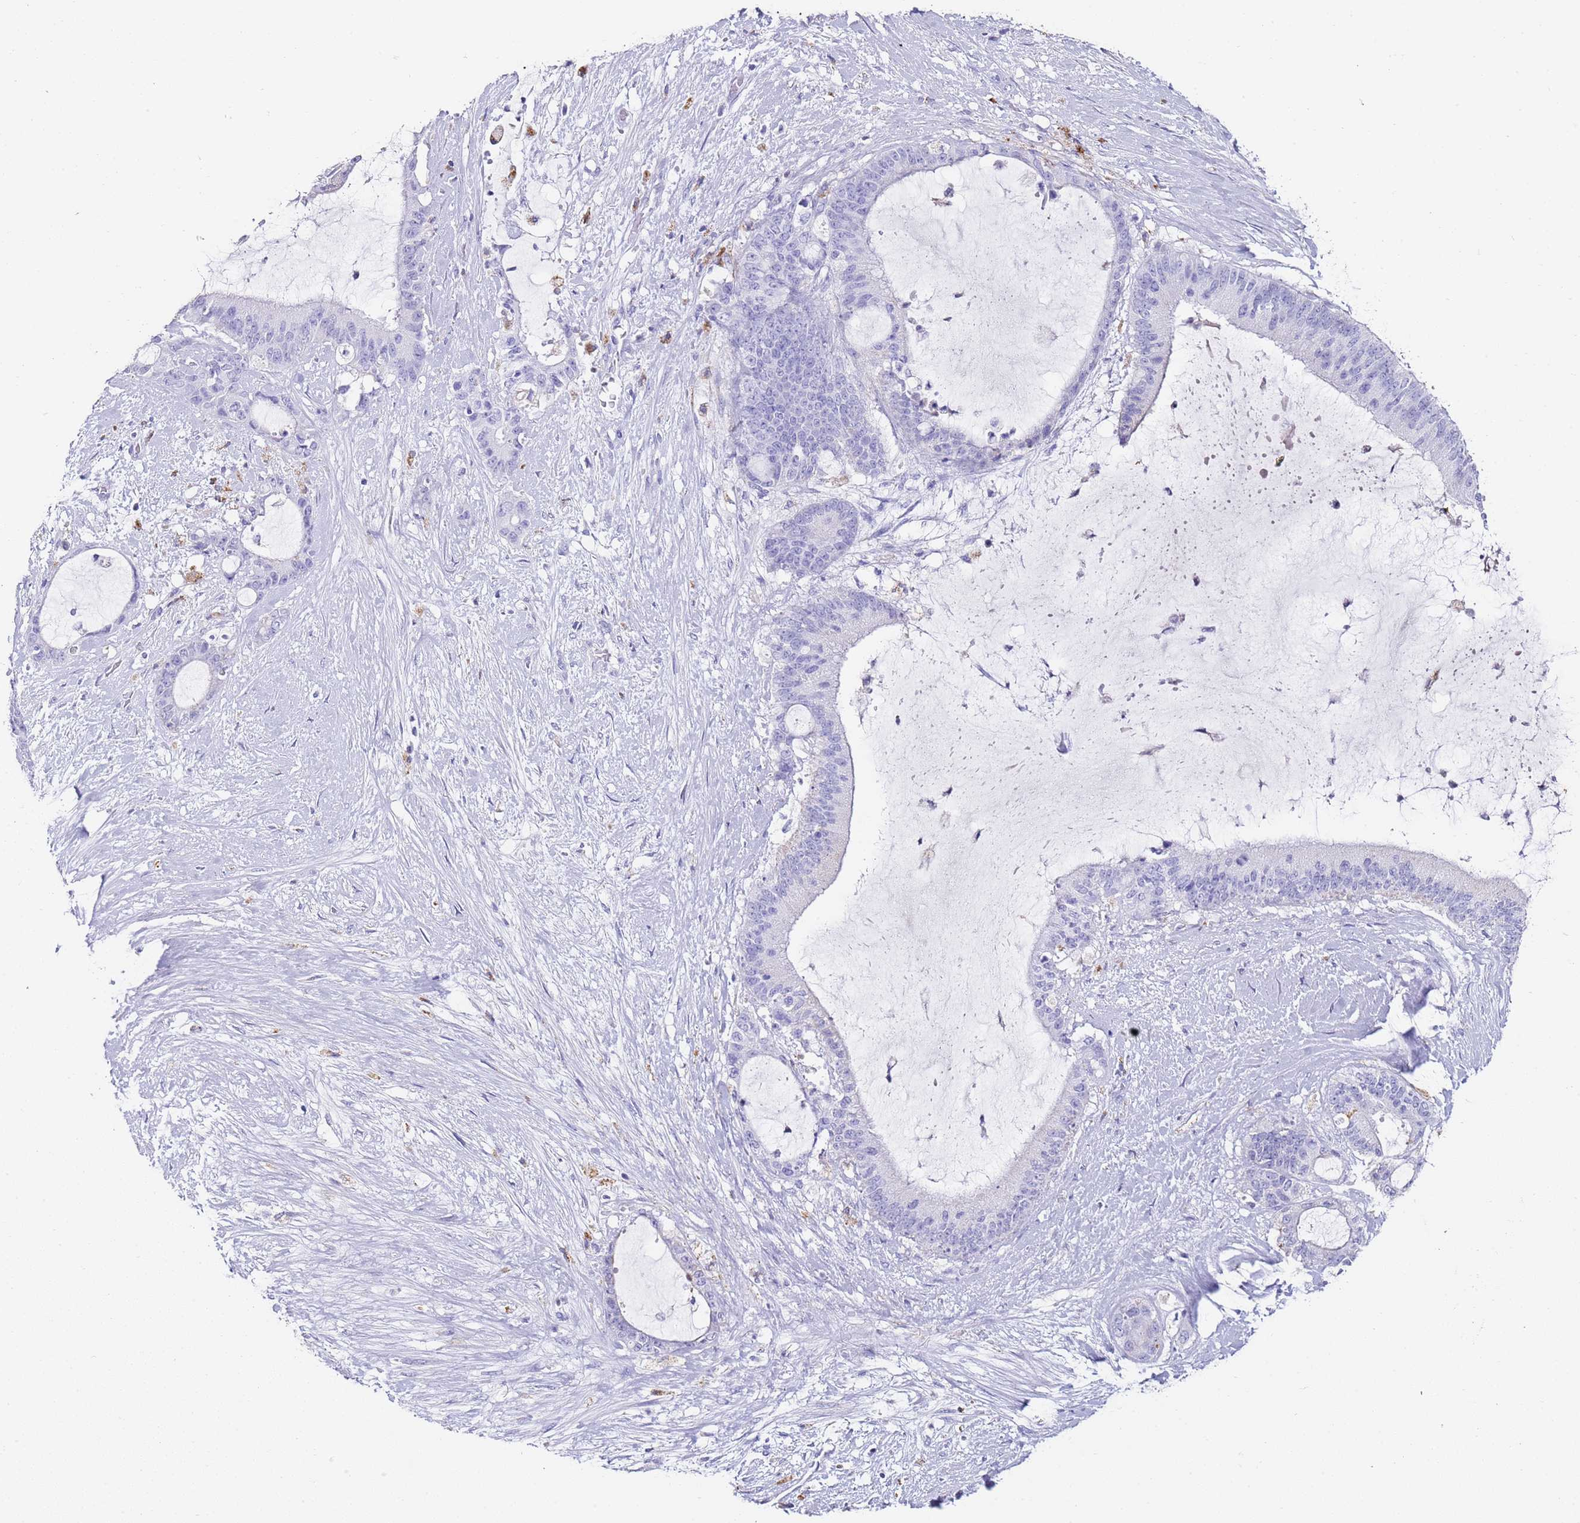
{"staining": {"intensity": "negative", "quantity": "none", "location": "none"}, "tissue": "liver cancer", "cell_type": "Tumor cells", "image_type": "cancer", "snomed": [{"axis": "morphology", "description": "Normal tissue, NOS"}, {"axis": "morphology", "description": "Cholangiocarcinoma"}, {"axis": "topography", "description": "Liver"}, {"axis": "topography", "description": "Peripheral nerve tissue"}], "caption": "Human liver cancer (cholangiocarcinoma) stained for a protein using immunohistochemistry (IHC) displays no staining in tumor cells.", "gene": "PTBP2", "patient": {"sex": "female", "age": 73}}